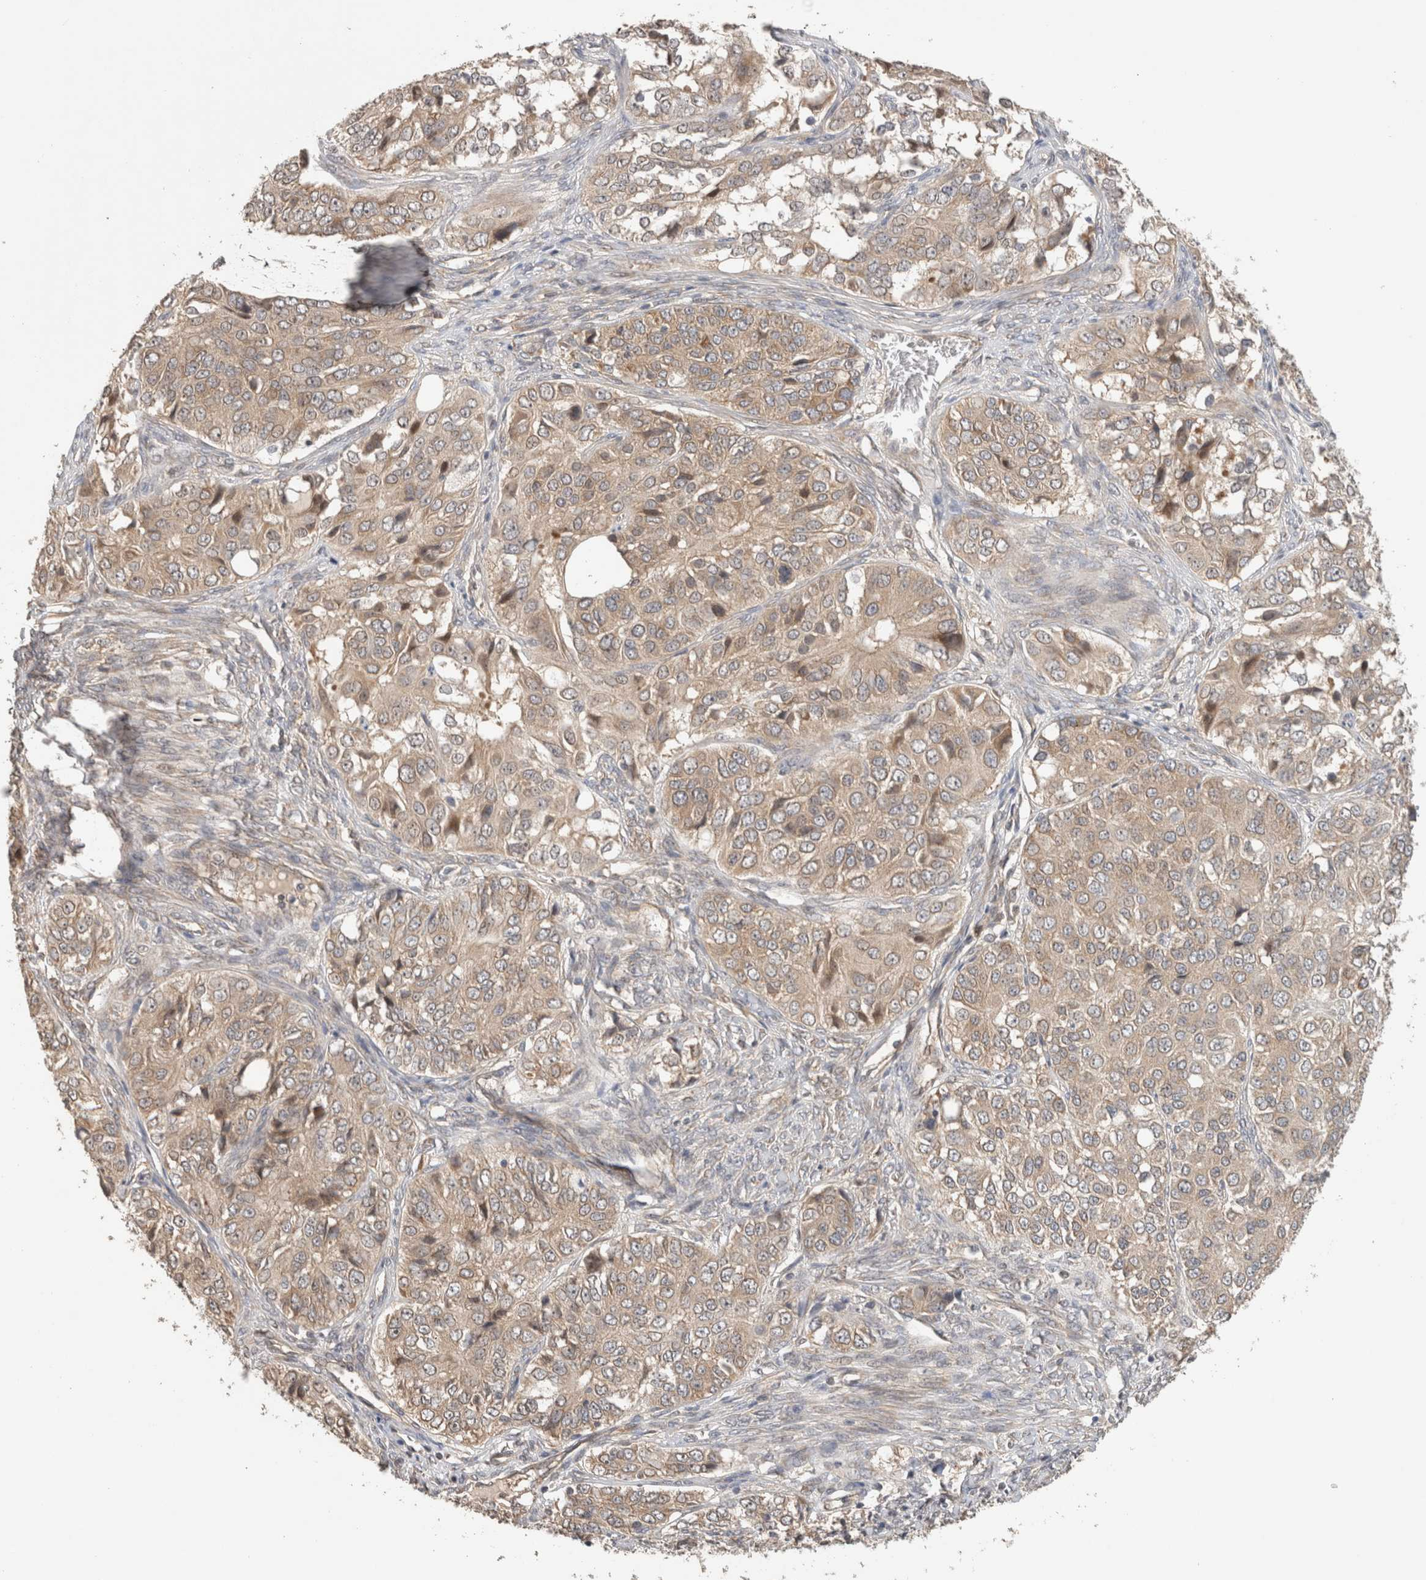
{"staining": {"intensity": "weak", "quantity": ">75%", "location": "cytoplasmic/membranous"}, "tissue": "ovarian cancer", "cell_type": "Tumor cells", "image_type": "cancer", "snomed": [{"axis": "morphology", "description": "Carcinoma, endometroid"}, {"axis": "topography", "description": "Ovary"}], "caption": "Immunohistochemical staining of human ovarian cancer (endometroid carcinoma) displays low levels of weak cytoplasmic/membranous expression in approximately >75% of tumor cells. The staining was performed using DAB to visualize the protein expression in brown, while the nuclei were stained in blue with hematoxylin (Magnification: 20x).", "gene": "PUM1", "patient": {"sex": "female", "age": 51}}